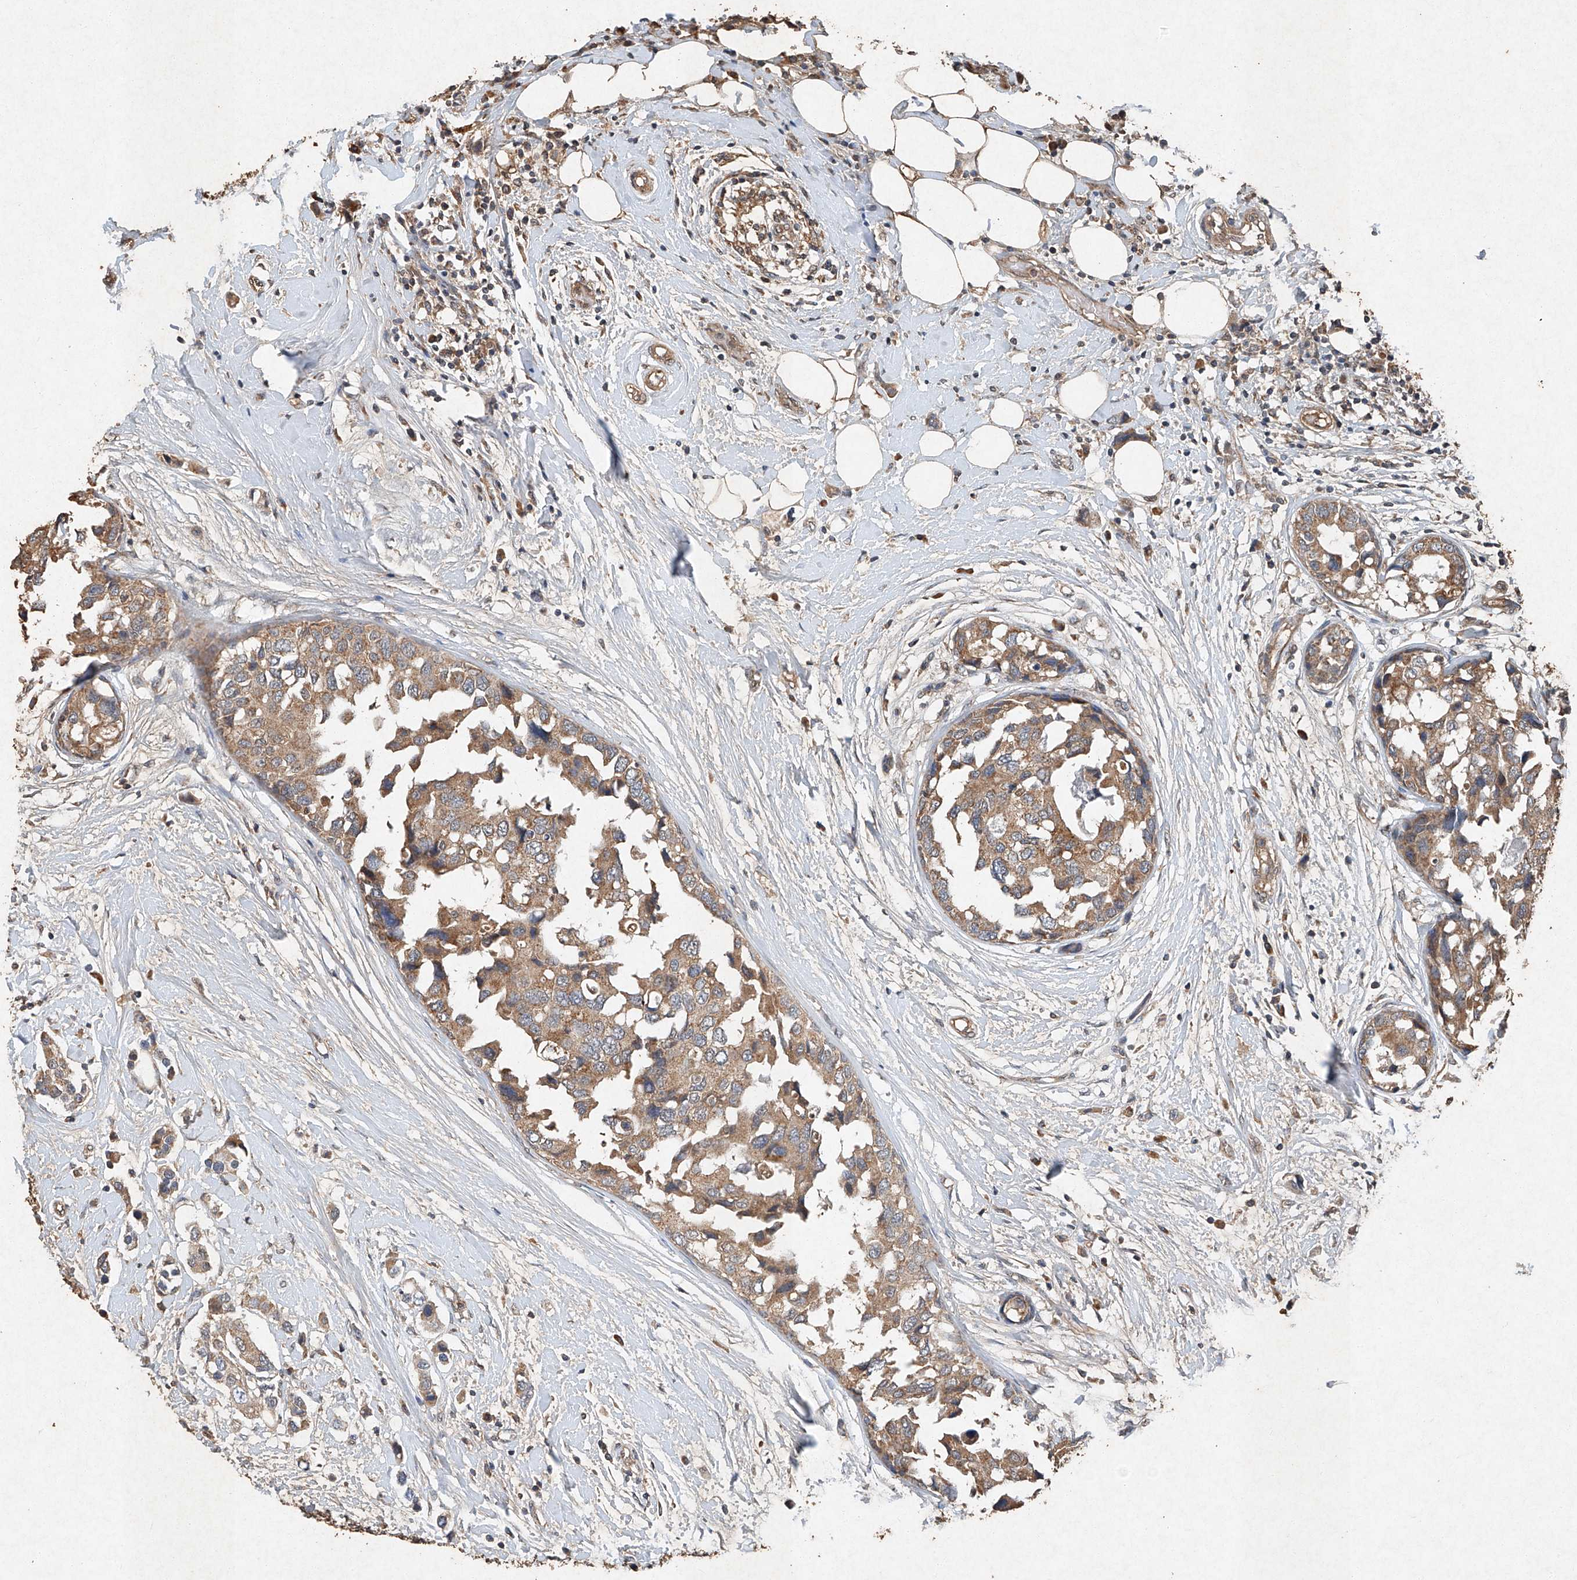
{"staining": {"intensity": "moderate", "quantity": ">75%", "location": "cytoplasmic/membranous"}, "tissue": "breast cancer", "cell_type": "Tumor cells", "image_type": "cancer", "snomed": [{"axis": "morphology", "description": "Normal tissue, NOS"}, {"axis": "morphology", "description": "Duct carcinoma"}, {"axis": "topography", "description": "Breast"}], "caption": "This image reveals IHC staining of human invasive ductal carcinoma (breast), with medium moderate cytoplasmic/membranous positivity in approximately >75% of tumor cells.", "gene": "STK3", "patient": {"sex": "female", "age": 50}}